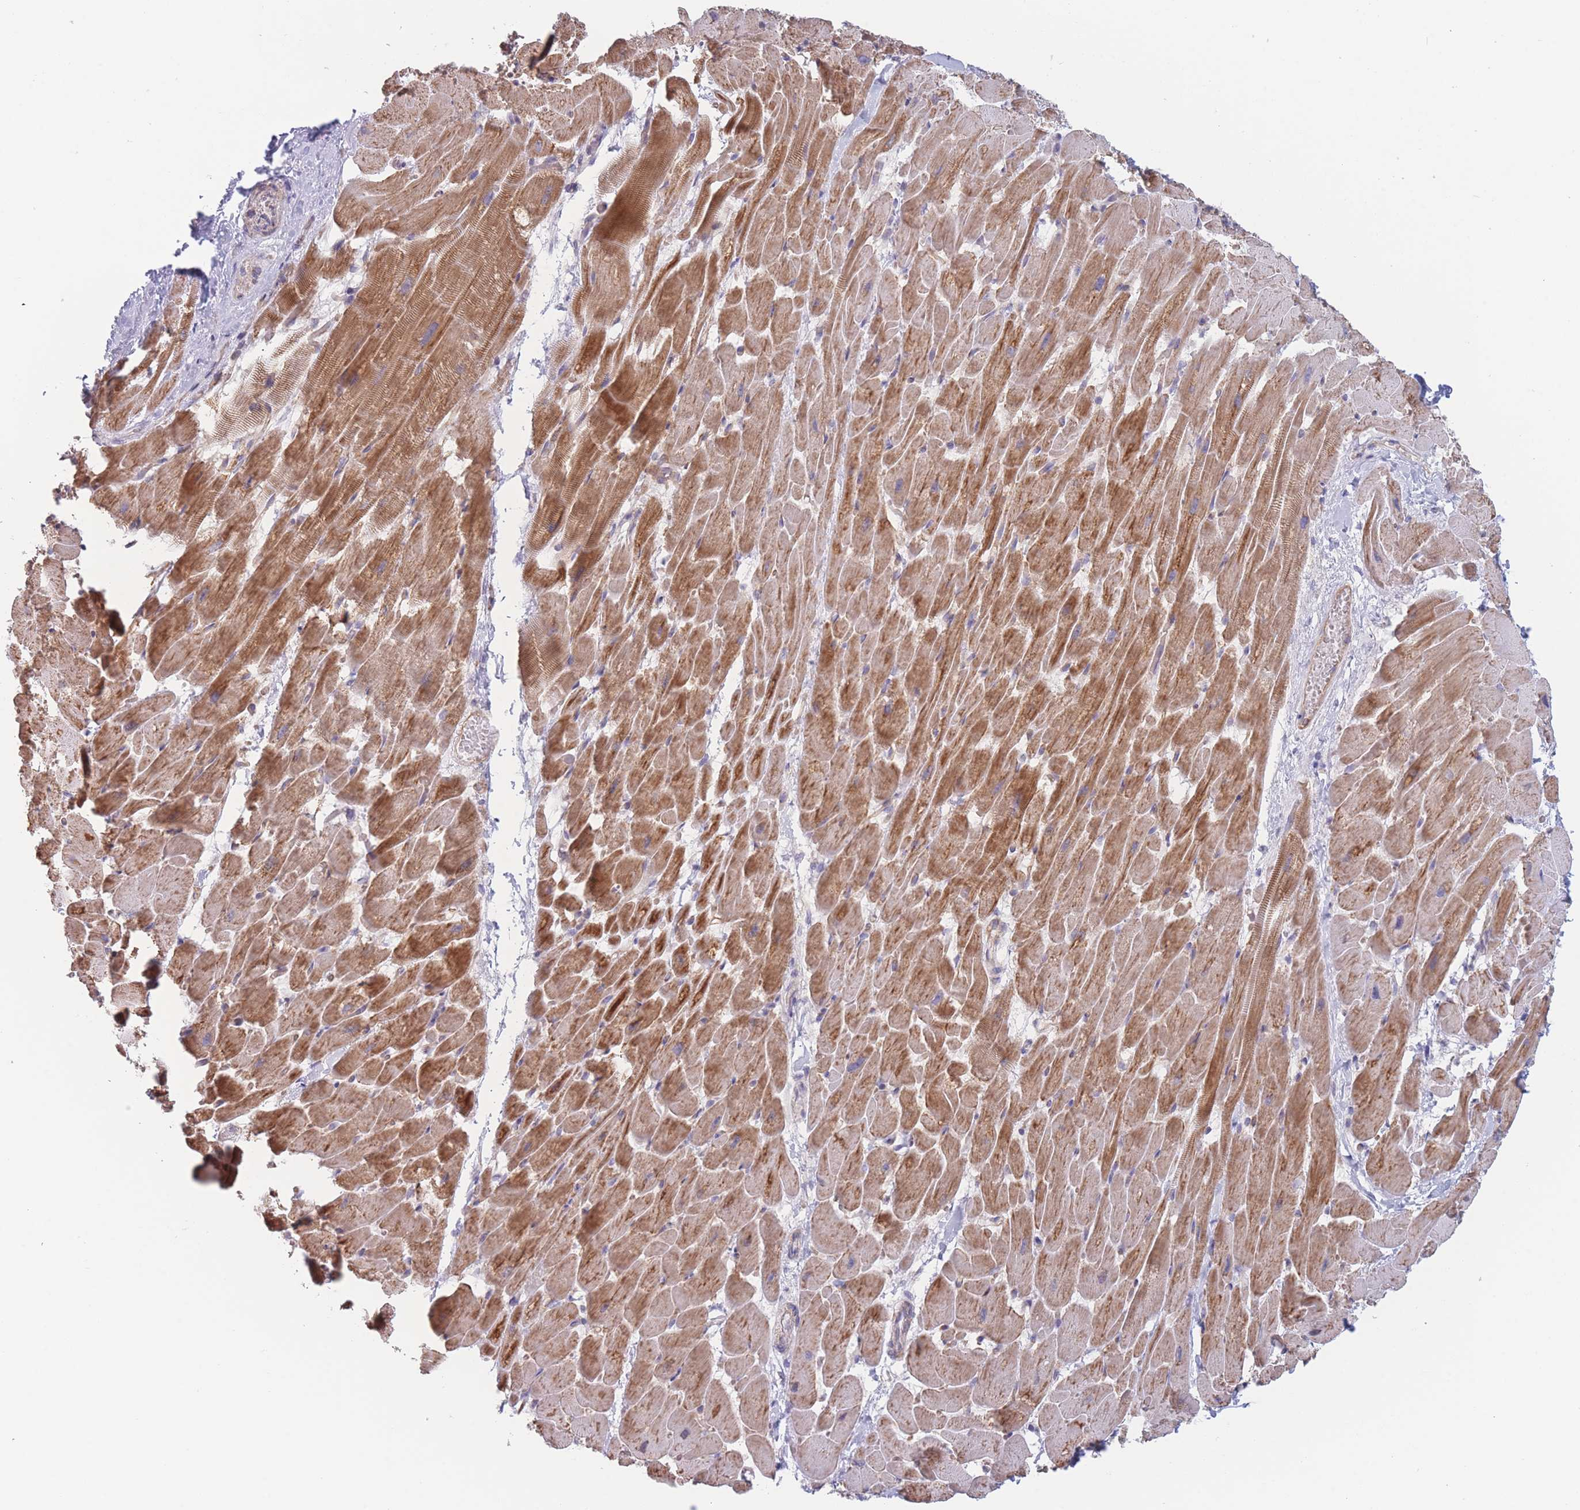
{"staining": {"intensity": "moderate", "quantity": ">75%", "location": "cytoplasmic/membranous"}, "tissue": "heart muscle", "cell_type": "Cardiomyocytes", "image_type": "normal", "snomed": [{"axis": "morphology", "description": "Normal tissue, NOS"}, {"axis": "topography", "description": "Heart"}], "caption": "IHC of unremarkable heart muscle demonstrates medium levels of moderate cytoplasmic/membranous positivity in about >75% of cardiomyocytes.", "gene": "FAM227B", "patient": {"sex": "male", "age": 37}}